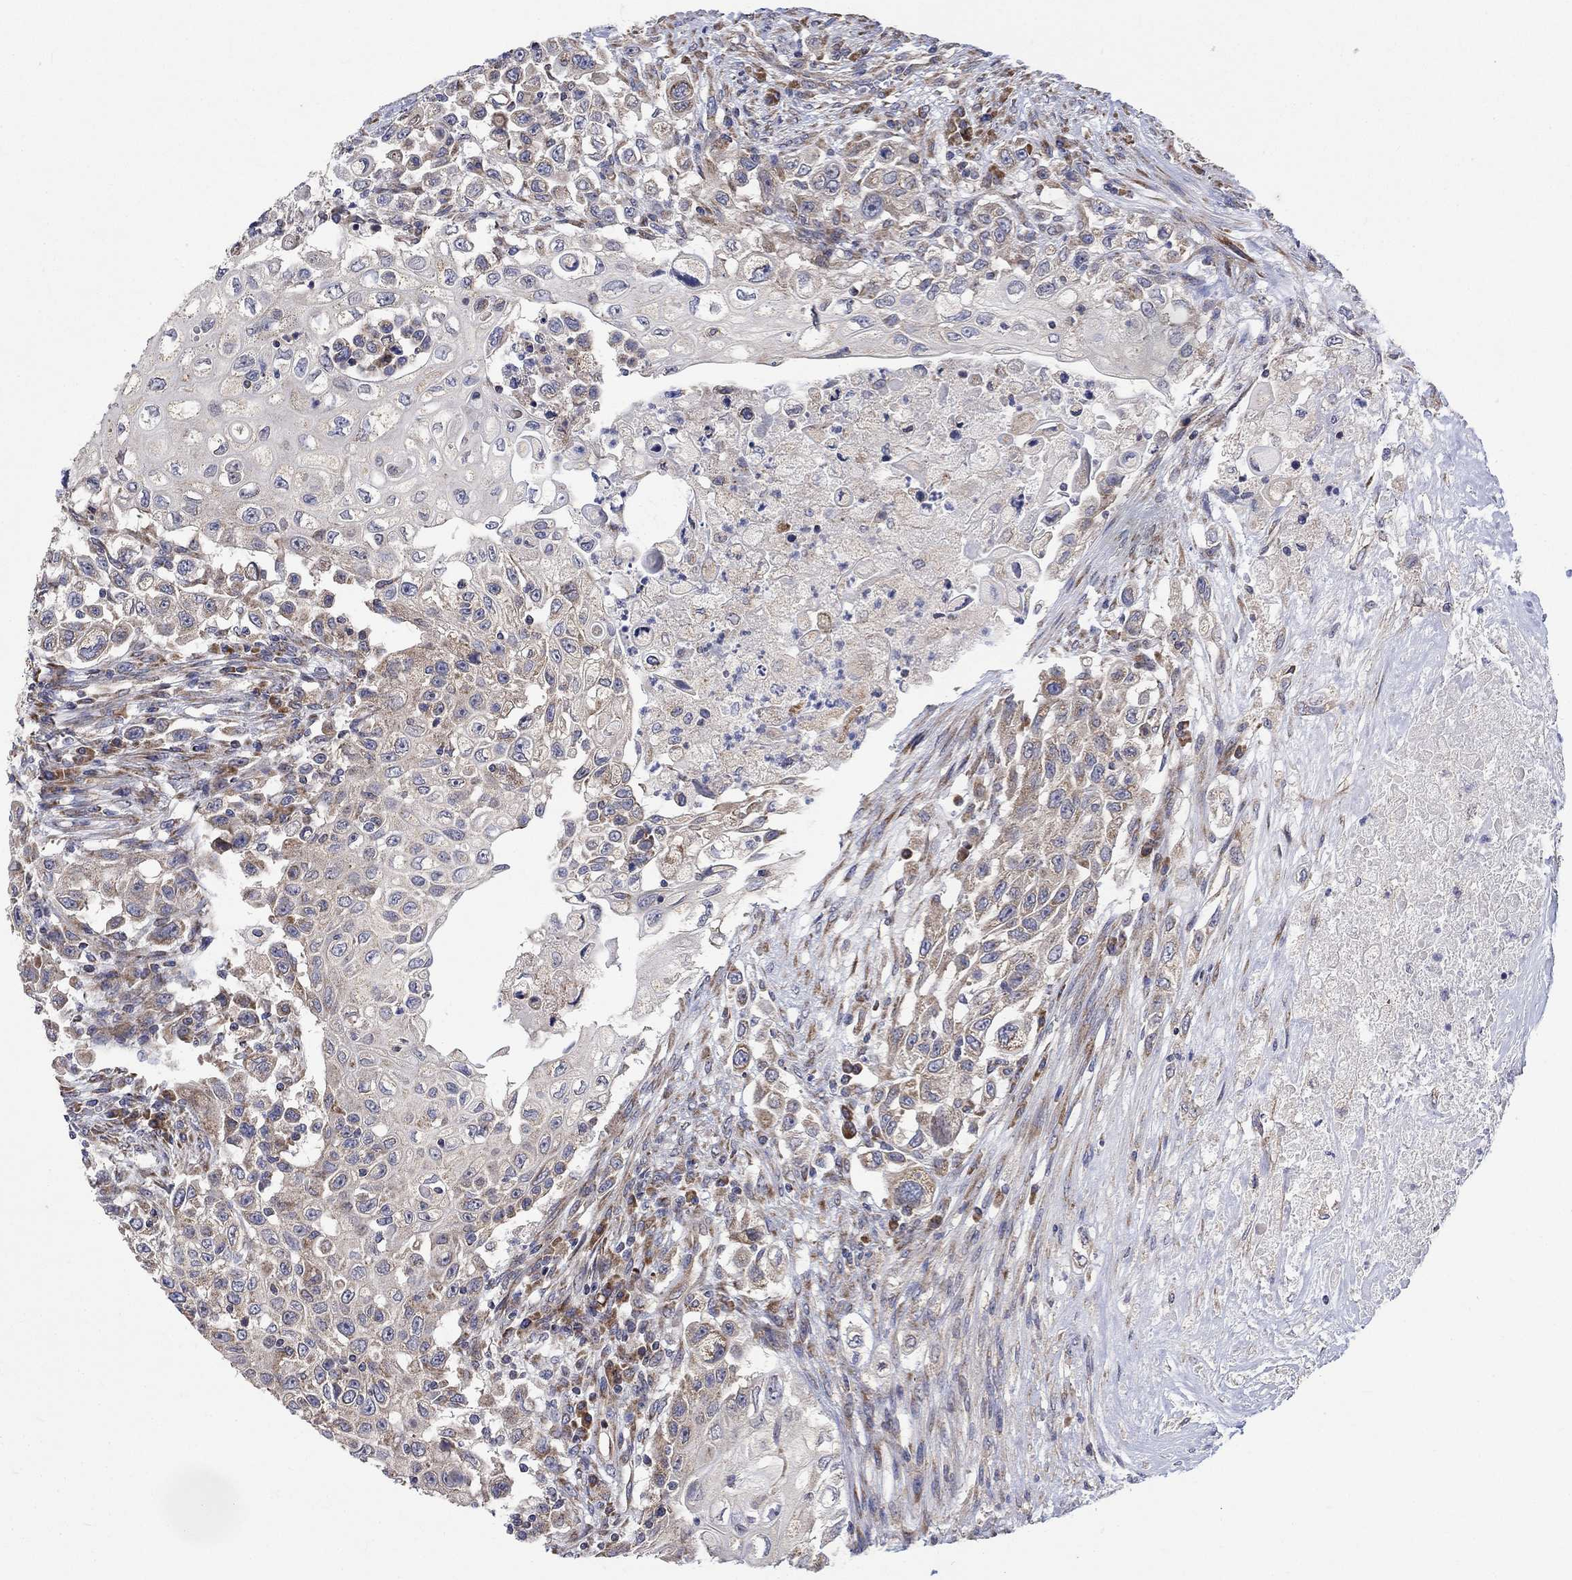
{"staining": {"intensity": "weak", "quantity": "<25%", "location": "cytoplasmic/membranous"}, "tissue": "urothelial cancer", "cell_type": "Tumor cells", "image_type": "cancer", "snomed": [{"axis": "morphology", "description": "Urothelial carcinoma, High grade"}, {"axis": "topography", "description": "Urinary bladder"}], "caption": "This is a image of immunohistochemistry staining of urothelial carcinoma (high-grade), which shows no staining in tumor cells.", "gene": "RPLP0", "patient": {"sex": "female", "age": 56}}